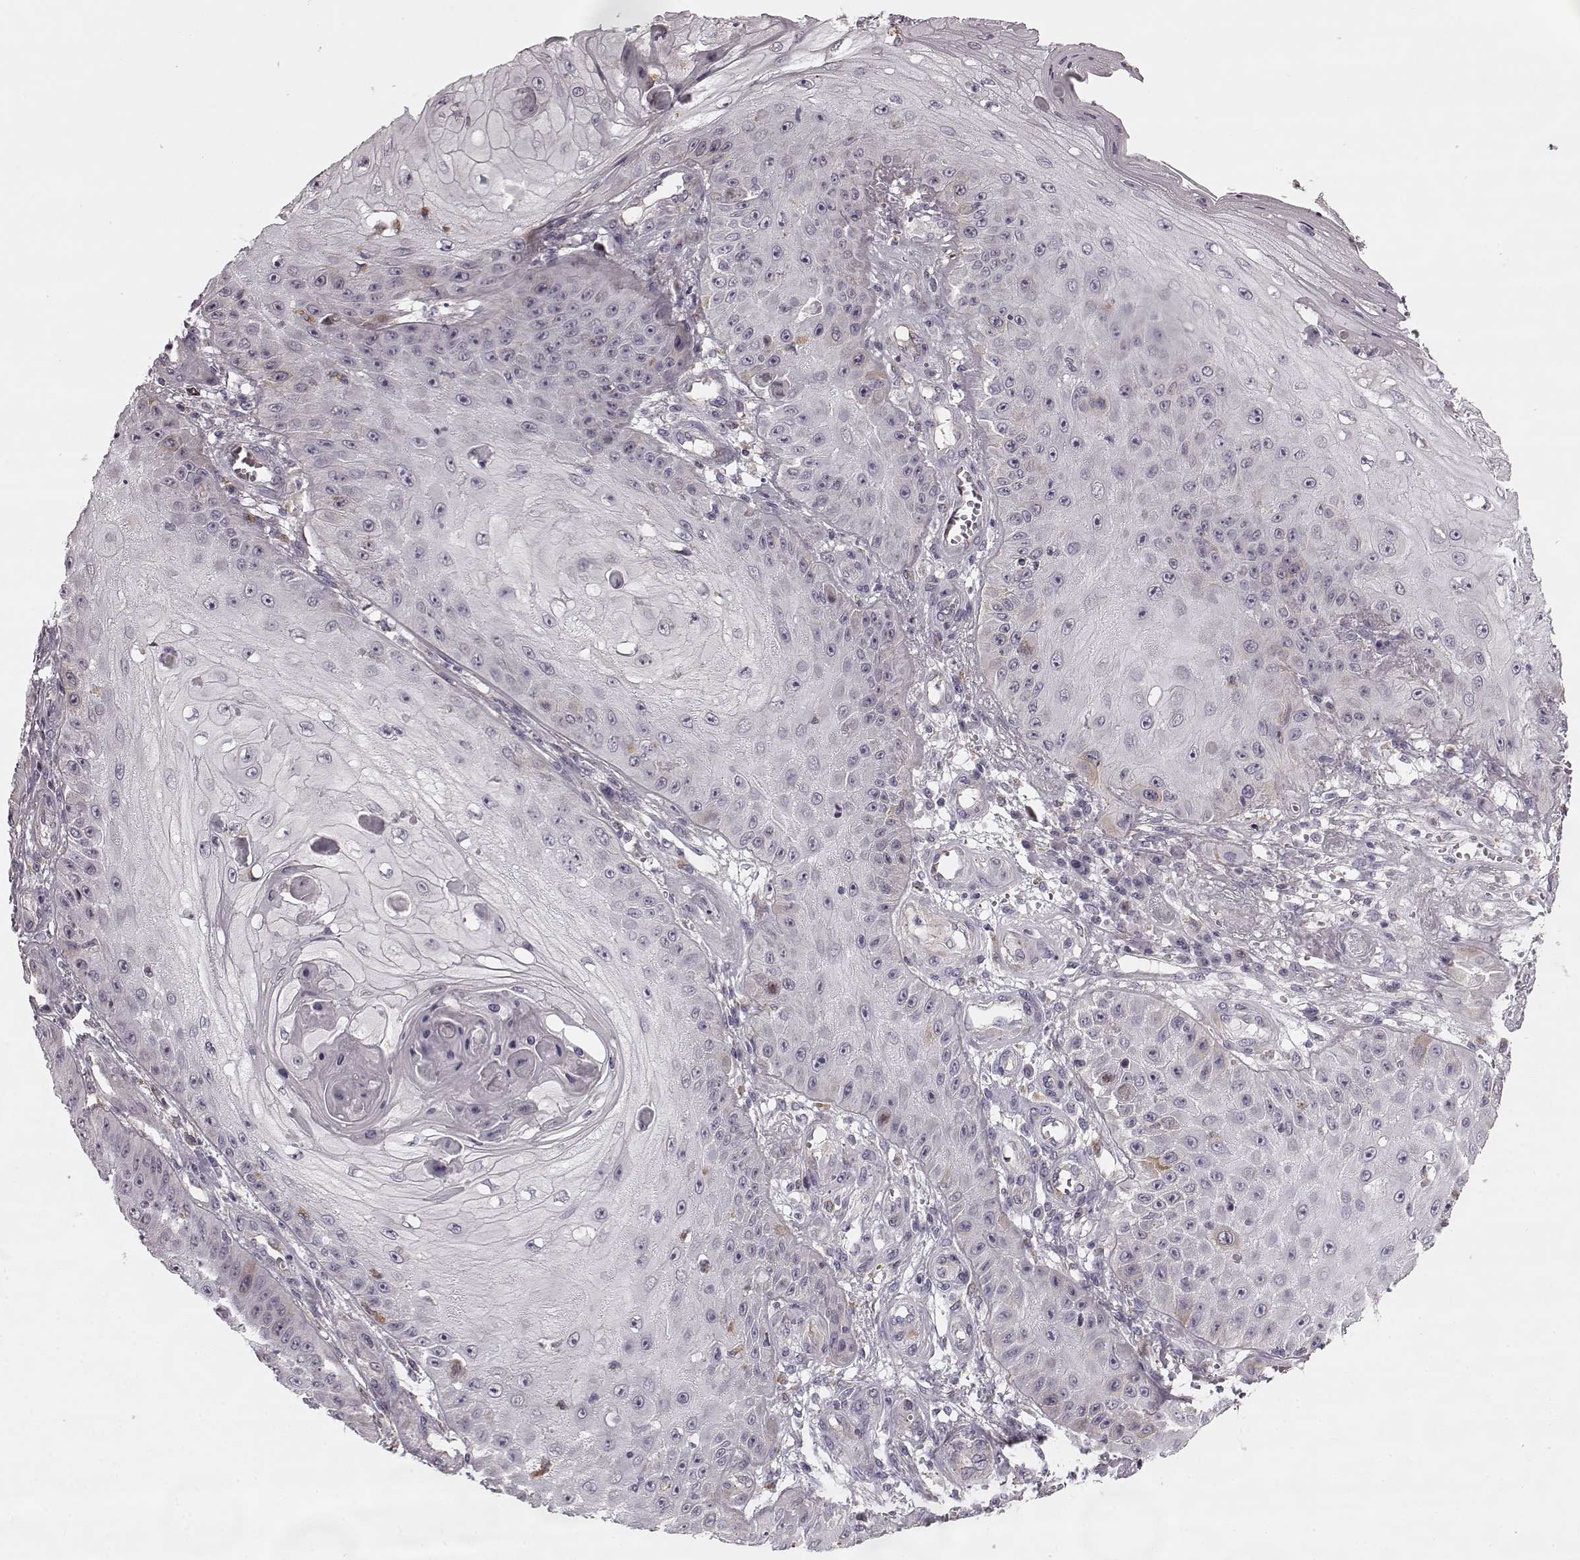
{"staining": {"intensity": "weak", "quantity": "<25%", "location": "cytoplasmic/membranous"}, "tissue": "skin cancer", "cell_type": "Tumor cells", "image_type": "cancer", "snomed": [{"axis": "morphology", "description": "Squamous cell carcinoma, NOS"}, {"axis": "topography", "description": "Skin"}], "caption": "IHC of skin cancer (squamous cell carcinoma) demonstrates no expression in tumor cells.", "gene": "HMMR", "patient": {"sex": "male", "age": 70}}